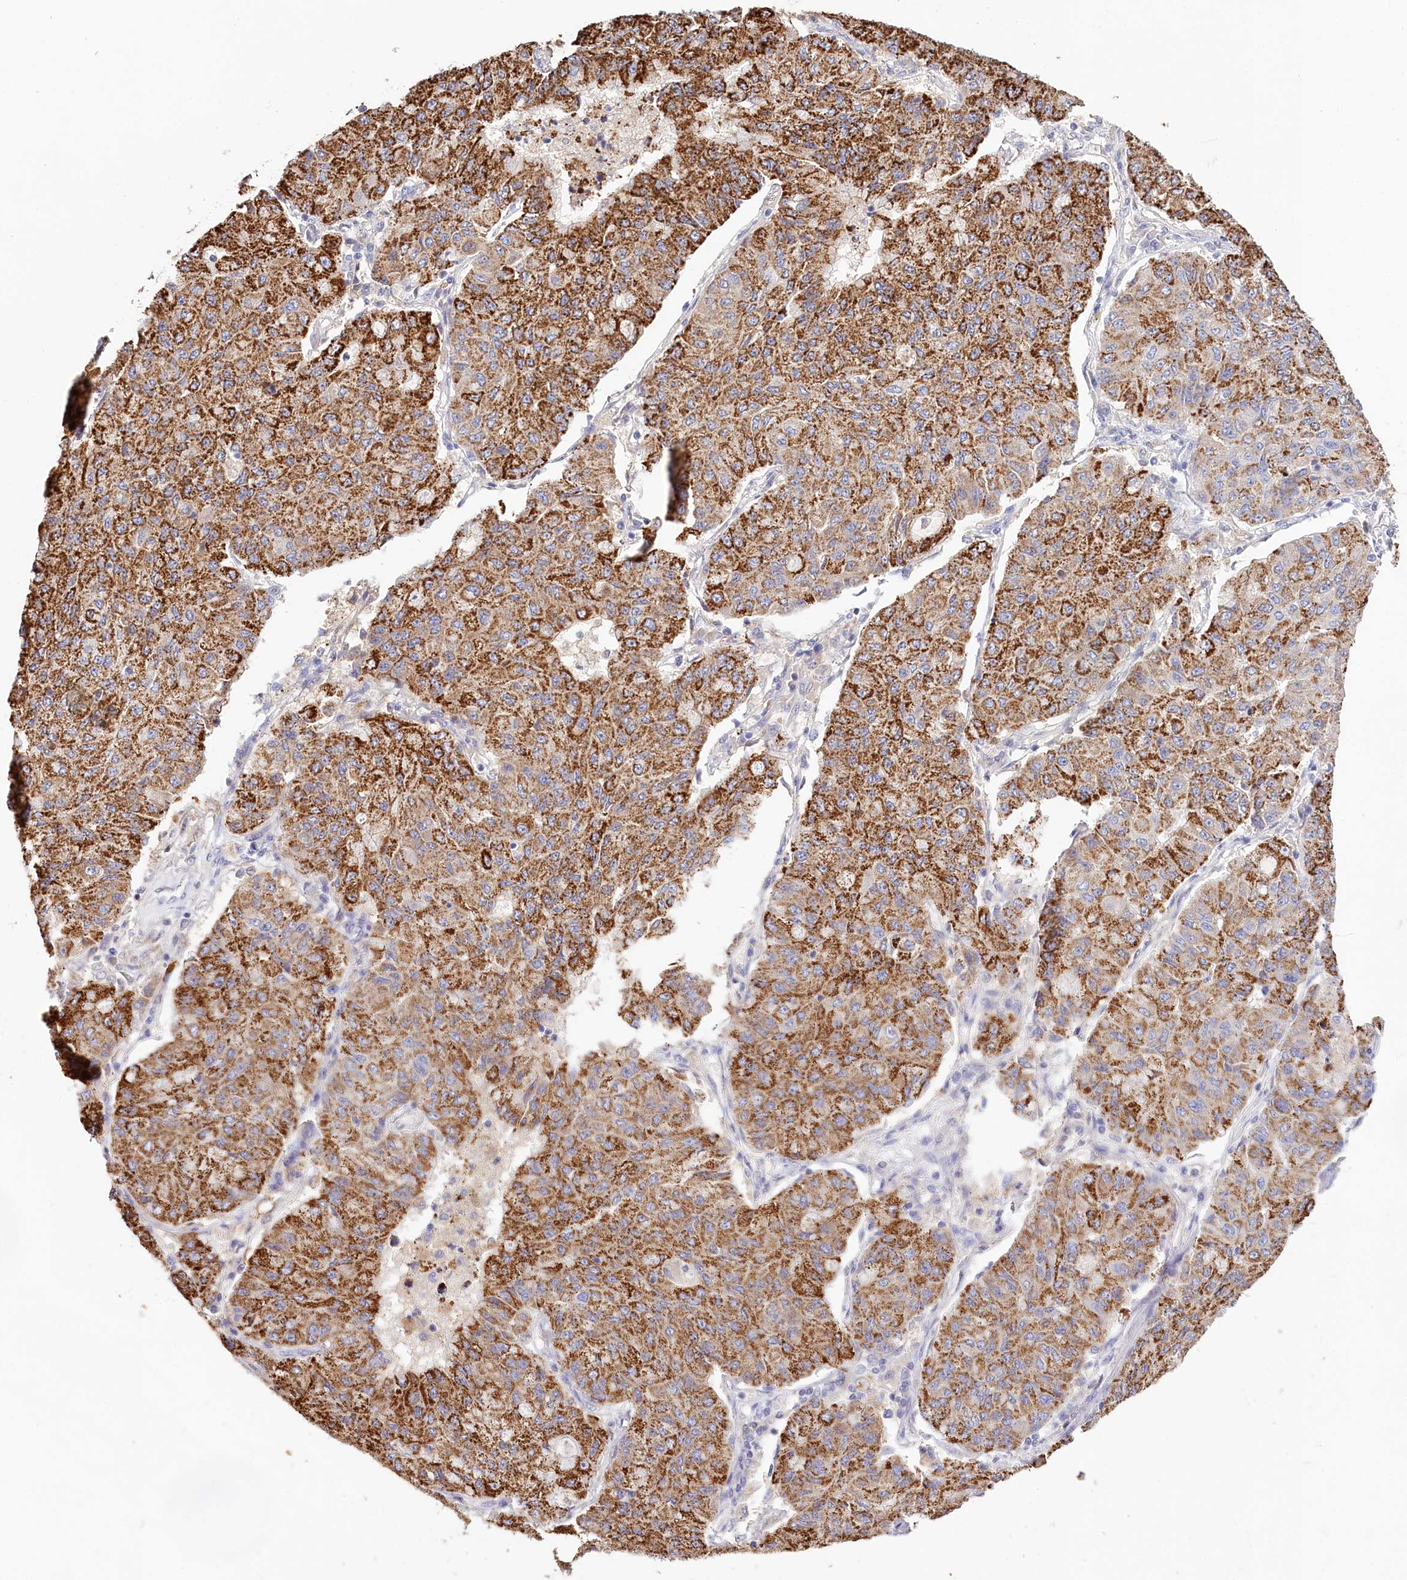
{"staining": {"intensity": "strong", "quantity": ">75%", "location": "cytoplasmic/membranous"}, "tissue": "lung cancer", "cell_type": "Tumor cells", "image_type": "cancer", "snomed": [{"axis": "morphology", "description": "Squamous cell carcinoma, NOS"}, {"axis": "topography", "description": "Lung"}], "caption": "A high amount of strong cytoplasmic/membranous positivity is present in about >75% of tumor cells in lung cancer (squamous cell carcinoma) tissue.", "gene": "DAPK1", "patient": {"sex": "male", "age": 74}}